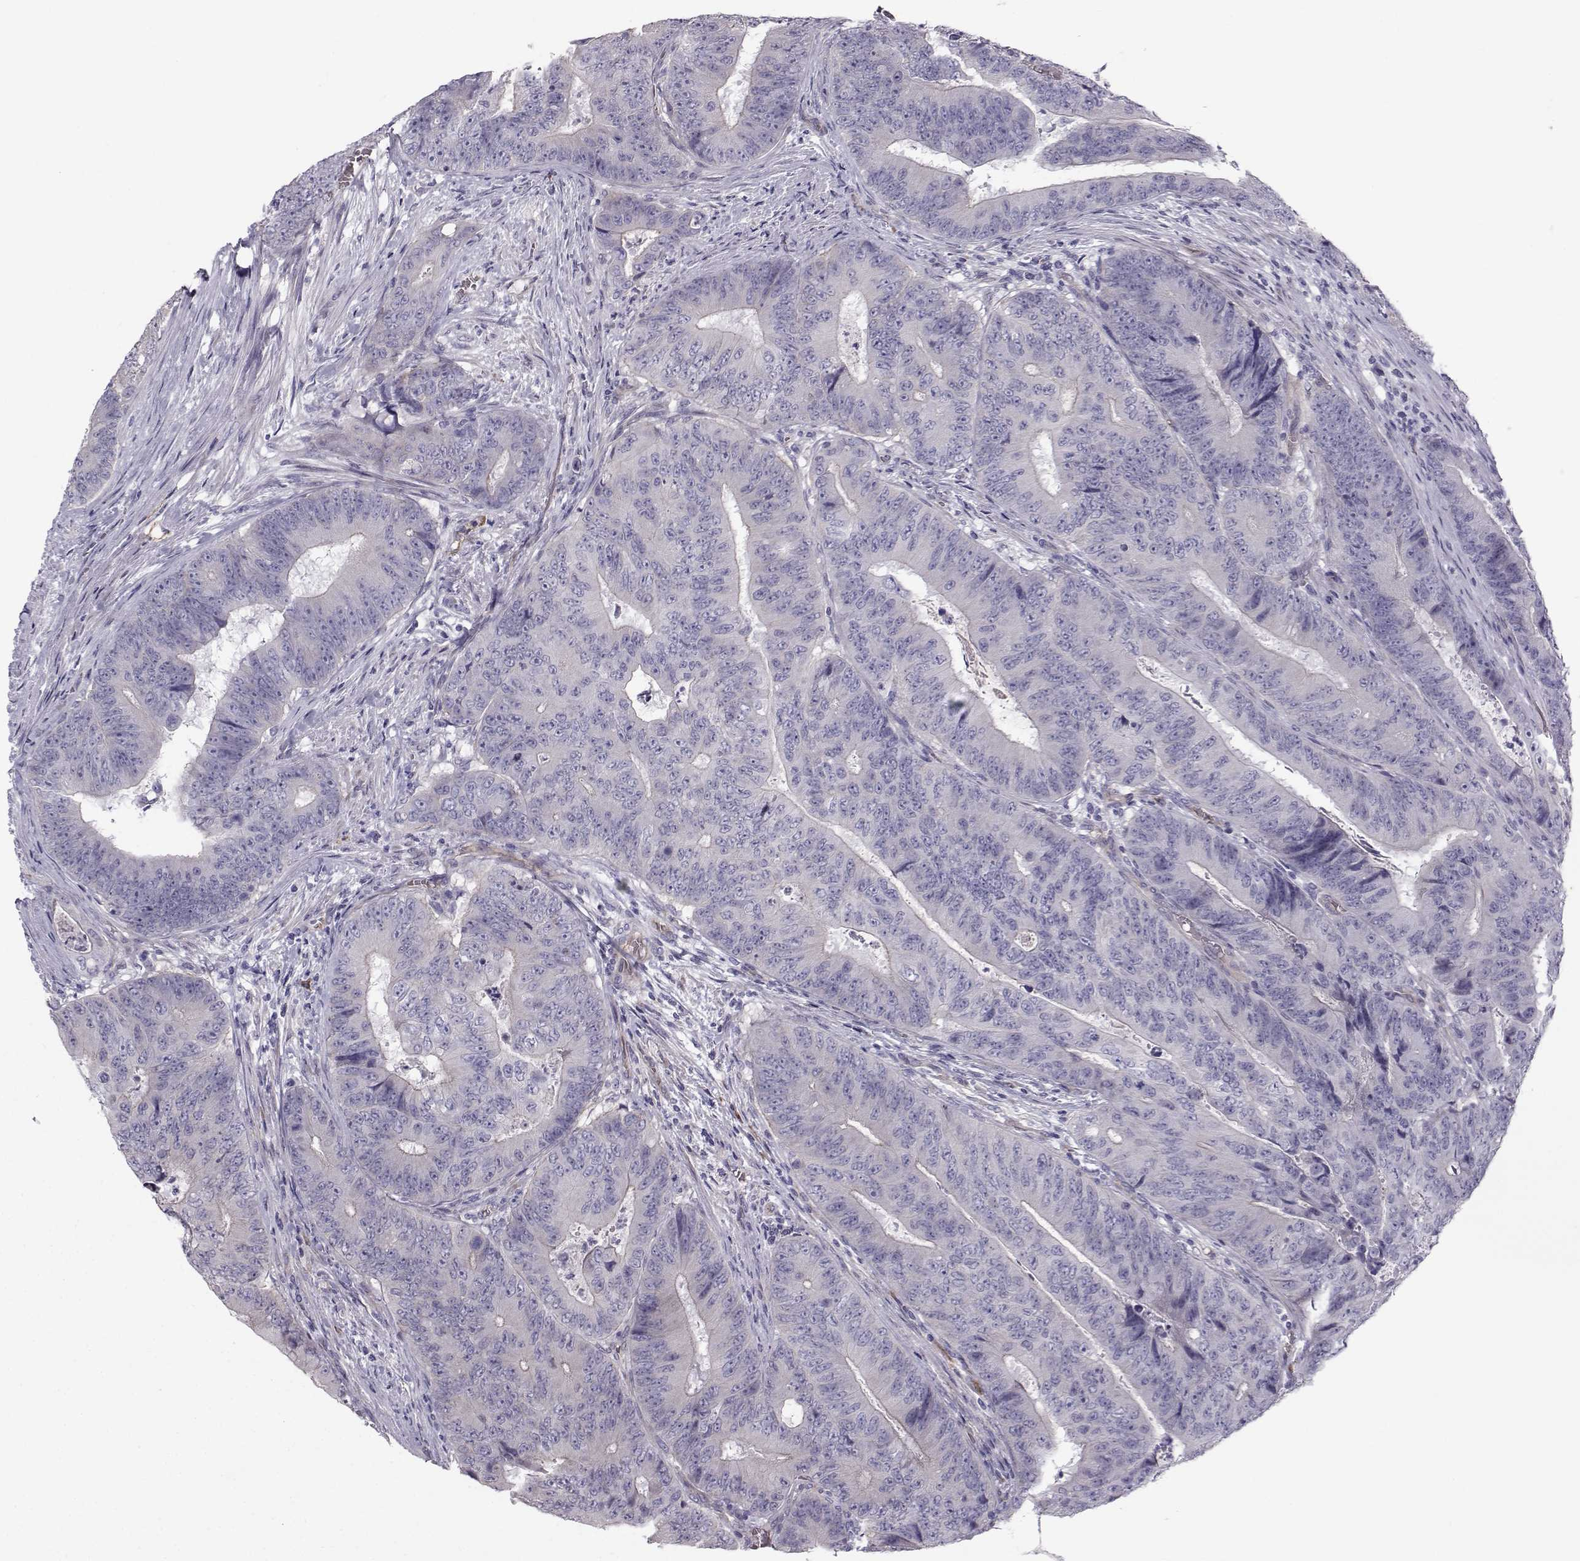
{"staining": {"intensity": "negative", "quantity": "none", "location": "none"}, "tissue": "colorectal cancer", "cell_type": "Tumor cells", "image_type": "cancer", "snomed": [{"axis": "morphology", "description": "Adenocarcinoma, NOS"}, {"axis": "topography", "description": "Colon"}], "caption": "Image shows no significant protein expression in tumor cells of colorectal cancer (adenocarcinoma).", "gene": "QPCT", "patient": {"sex": "female", "age": 48}}